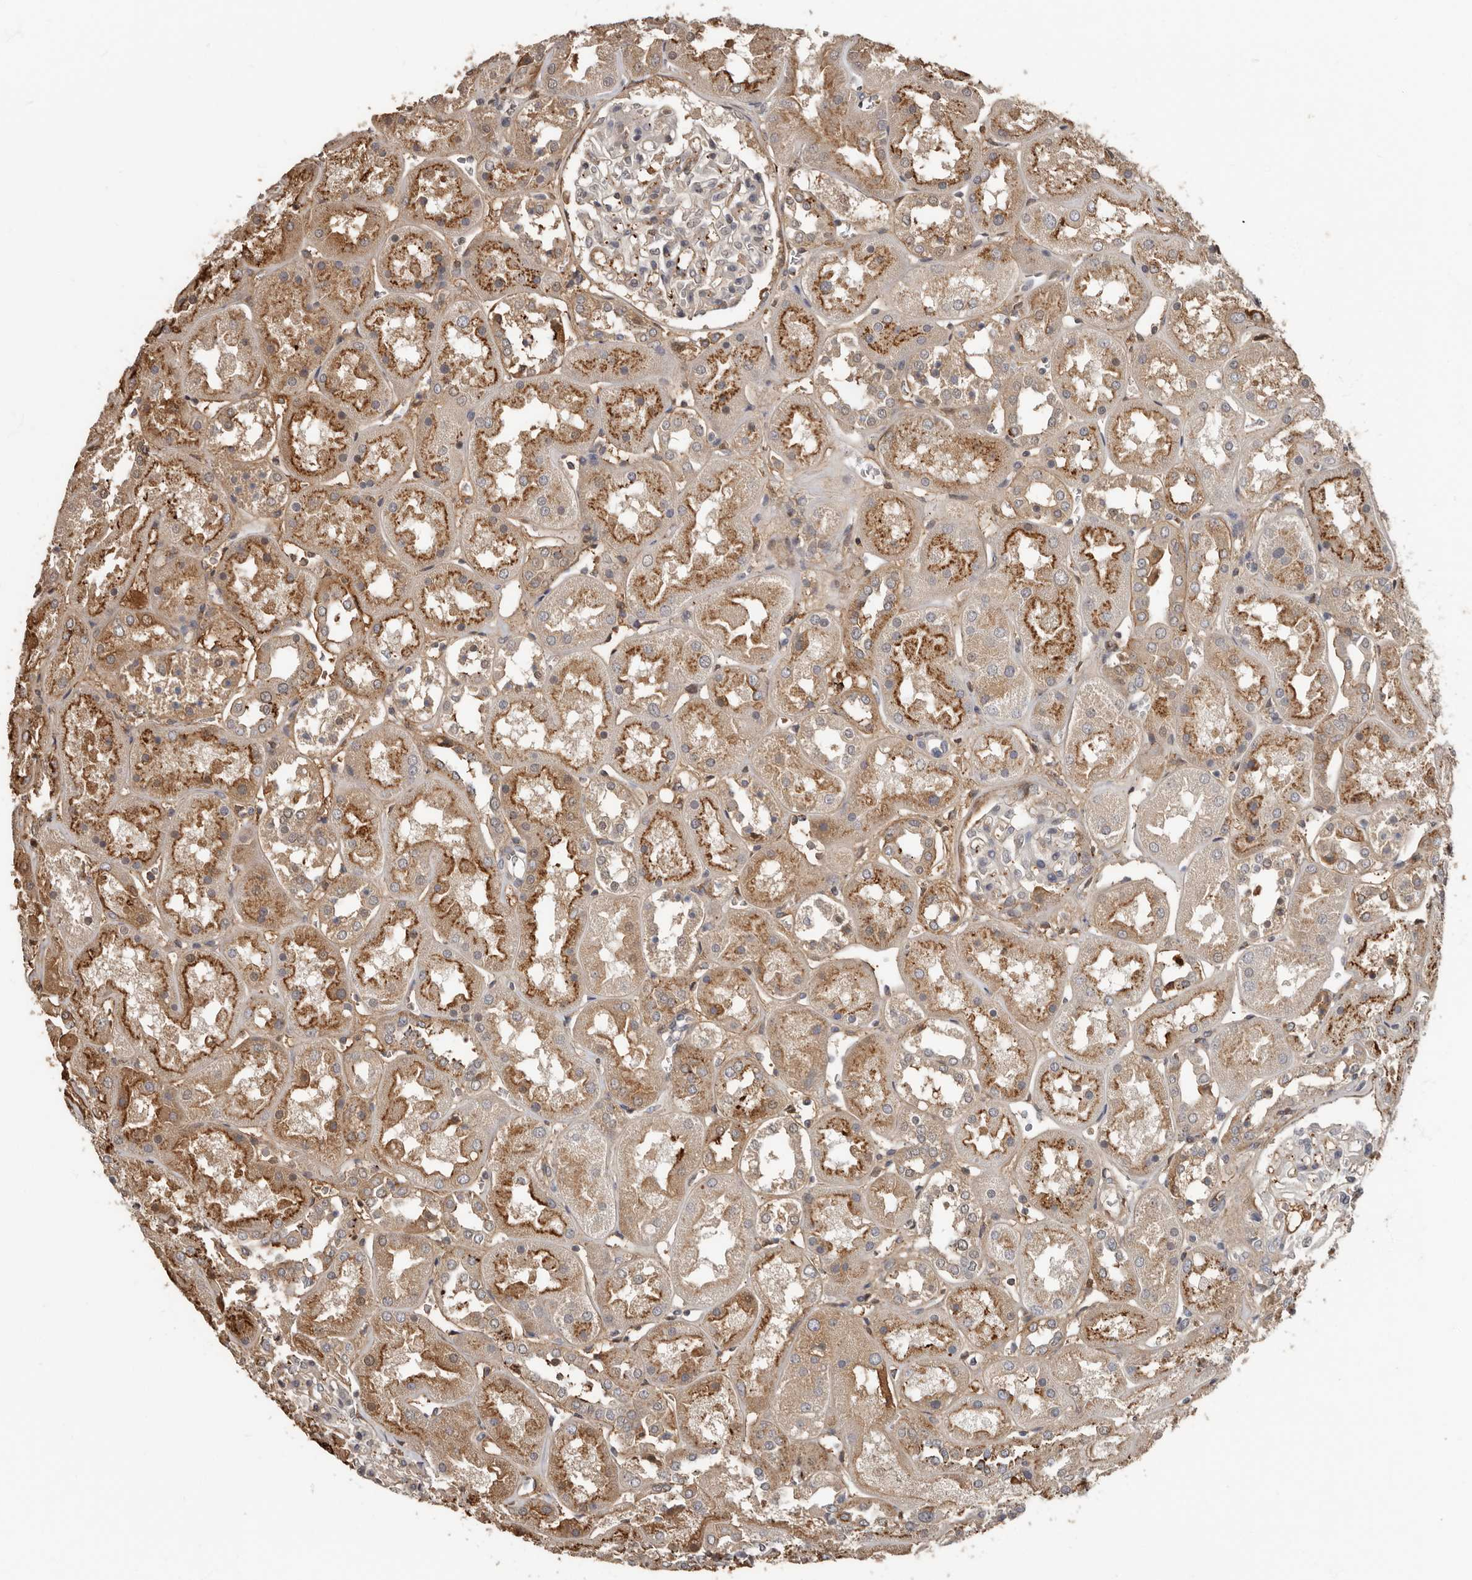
{"staining": {"intensity": "weak", "quantity": "<25%", "location": "cytoplasmic/membranous"}, "tissue": "kidney", "cell_type": "Cells in glomeruli", "image_type": "normal", "snomed": [{"axis": "morphology", "description": "Normal tissue, NOS"}, {"axis": "topography", "description": "Kidney"}], "caption": "Cells in glomeruli show no significant protein positivity in normal kidney.", "gene": "LRGUK", "patient": {"sex": "male", "age": 70}}